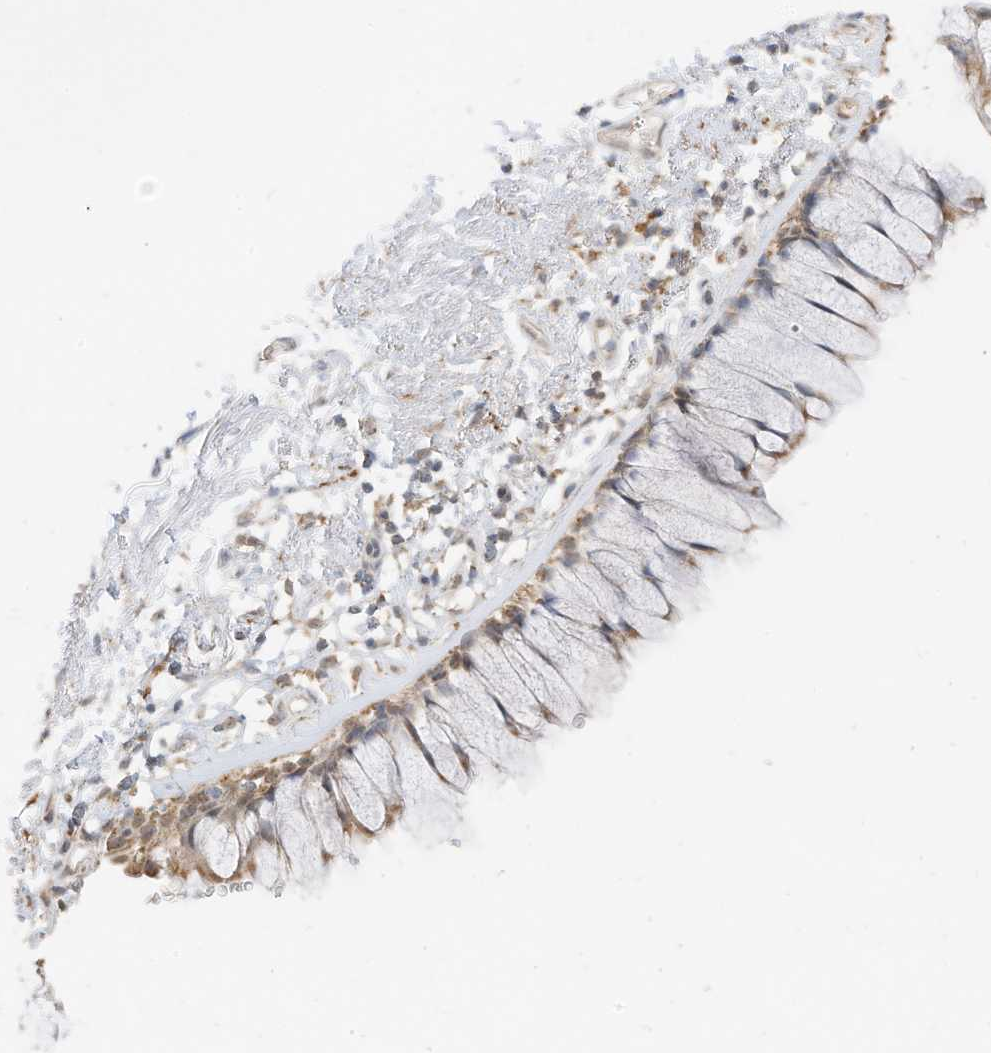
{"staining": {"intensity": "moderate", "quantity": ">75%", "location": "cytoplasmic/membranous"}, "tissue": "bronchus", "cell_type": "Respiratory epithelial cells", "image_type": "normal", "snomed": [{"axis": "morphology", "description": "Normal tissue, NOS"}, {"axis": "topography", "description": "Cartilage tissue"}, {"axis": "topography", "description": "Bronchus"}], "caption": "An image showing moderate cytoplasmic/membranous staining in approximately >75% of respiratory epithelial cells in normal bronchus, as visualized by brown immunohistochemical staining.", "gene": "MTUS2", "patient": {"sex": "female", "age": 73}}